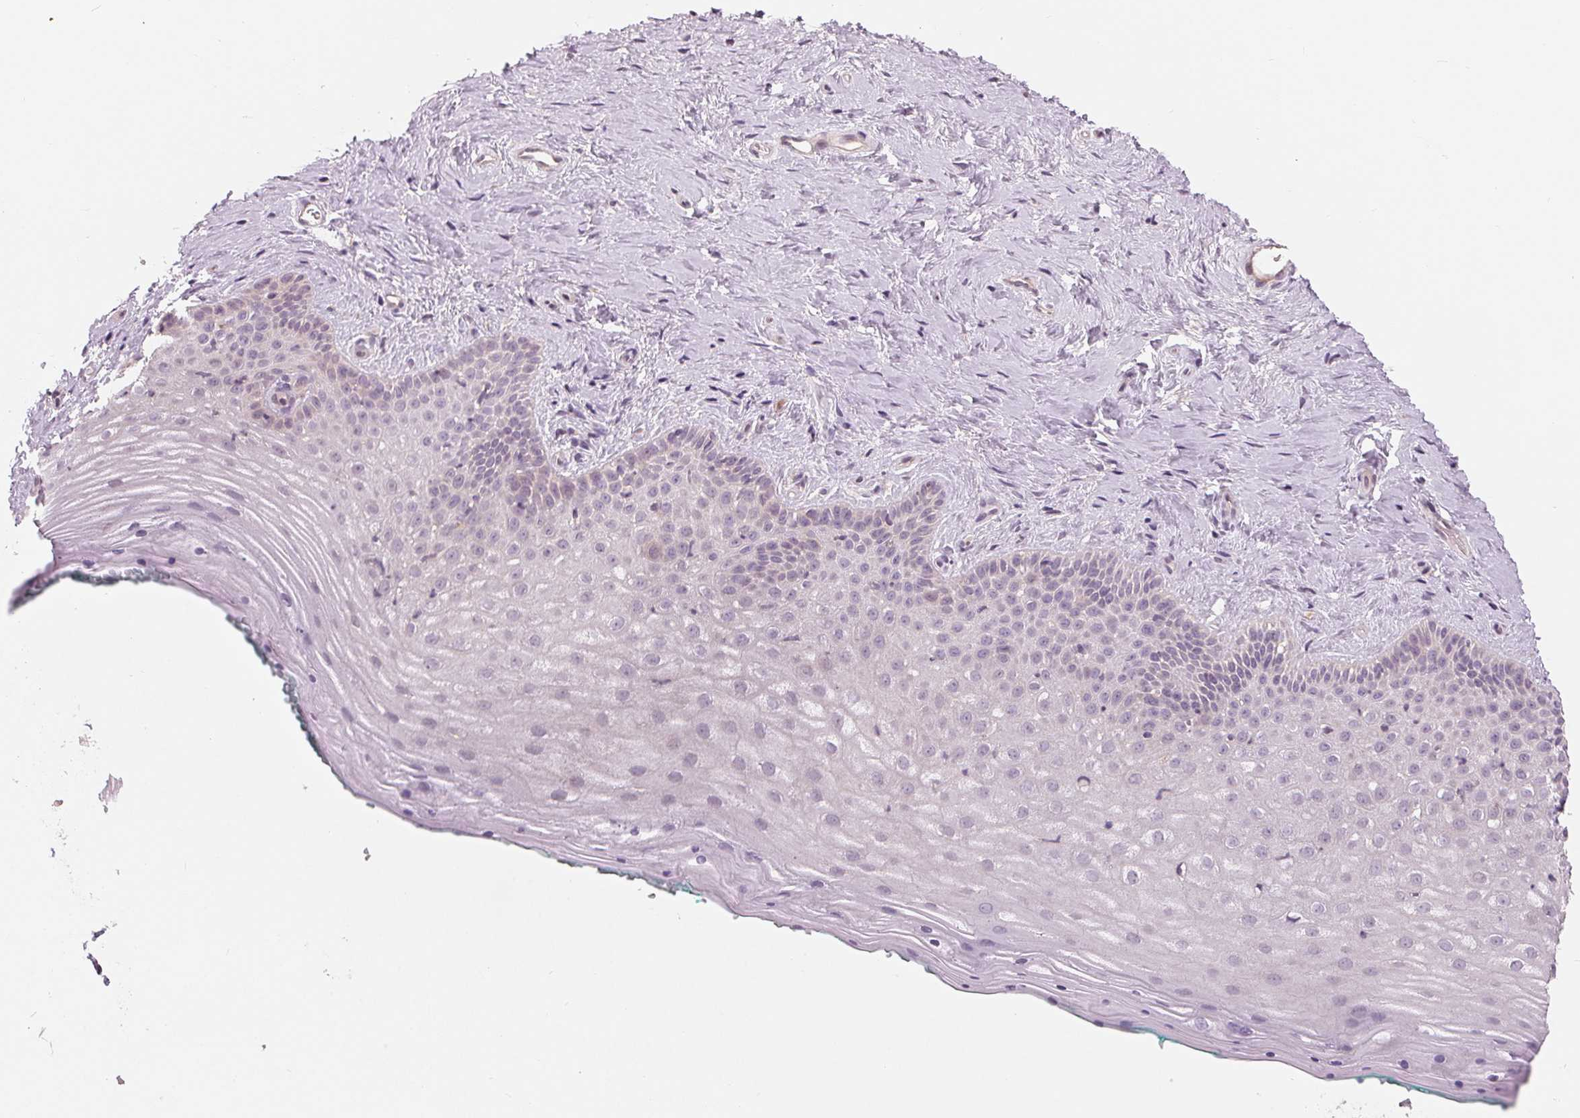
{"staining": {"intensity": "negative", "quantity": "none", "location": "none"}, "tissue": "vagina", "cell_type": "Squamous epithelial cells", "image_type": "normal", "snomed": [{"axis": "morphology", "description": "Normal tissue, NOS"}, {"axis": "topography", "description": "Vagina"}], "caption": "This is an immunohistochemistry (IHC) histopathology image of unremarkable vagina. There is no positivity in squamous epithelial cells.", "gene": "AQP8", "patient": {"sex": "female", "age": 45}}